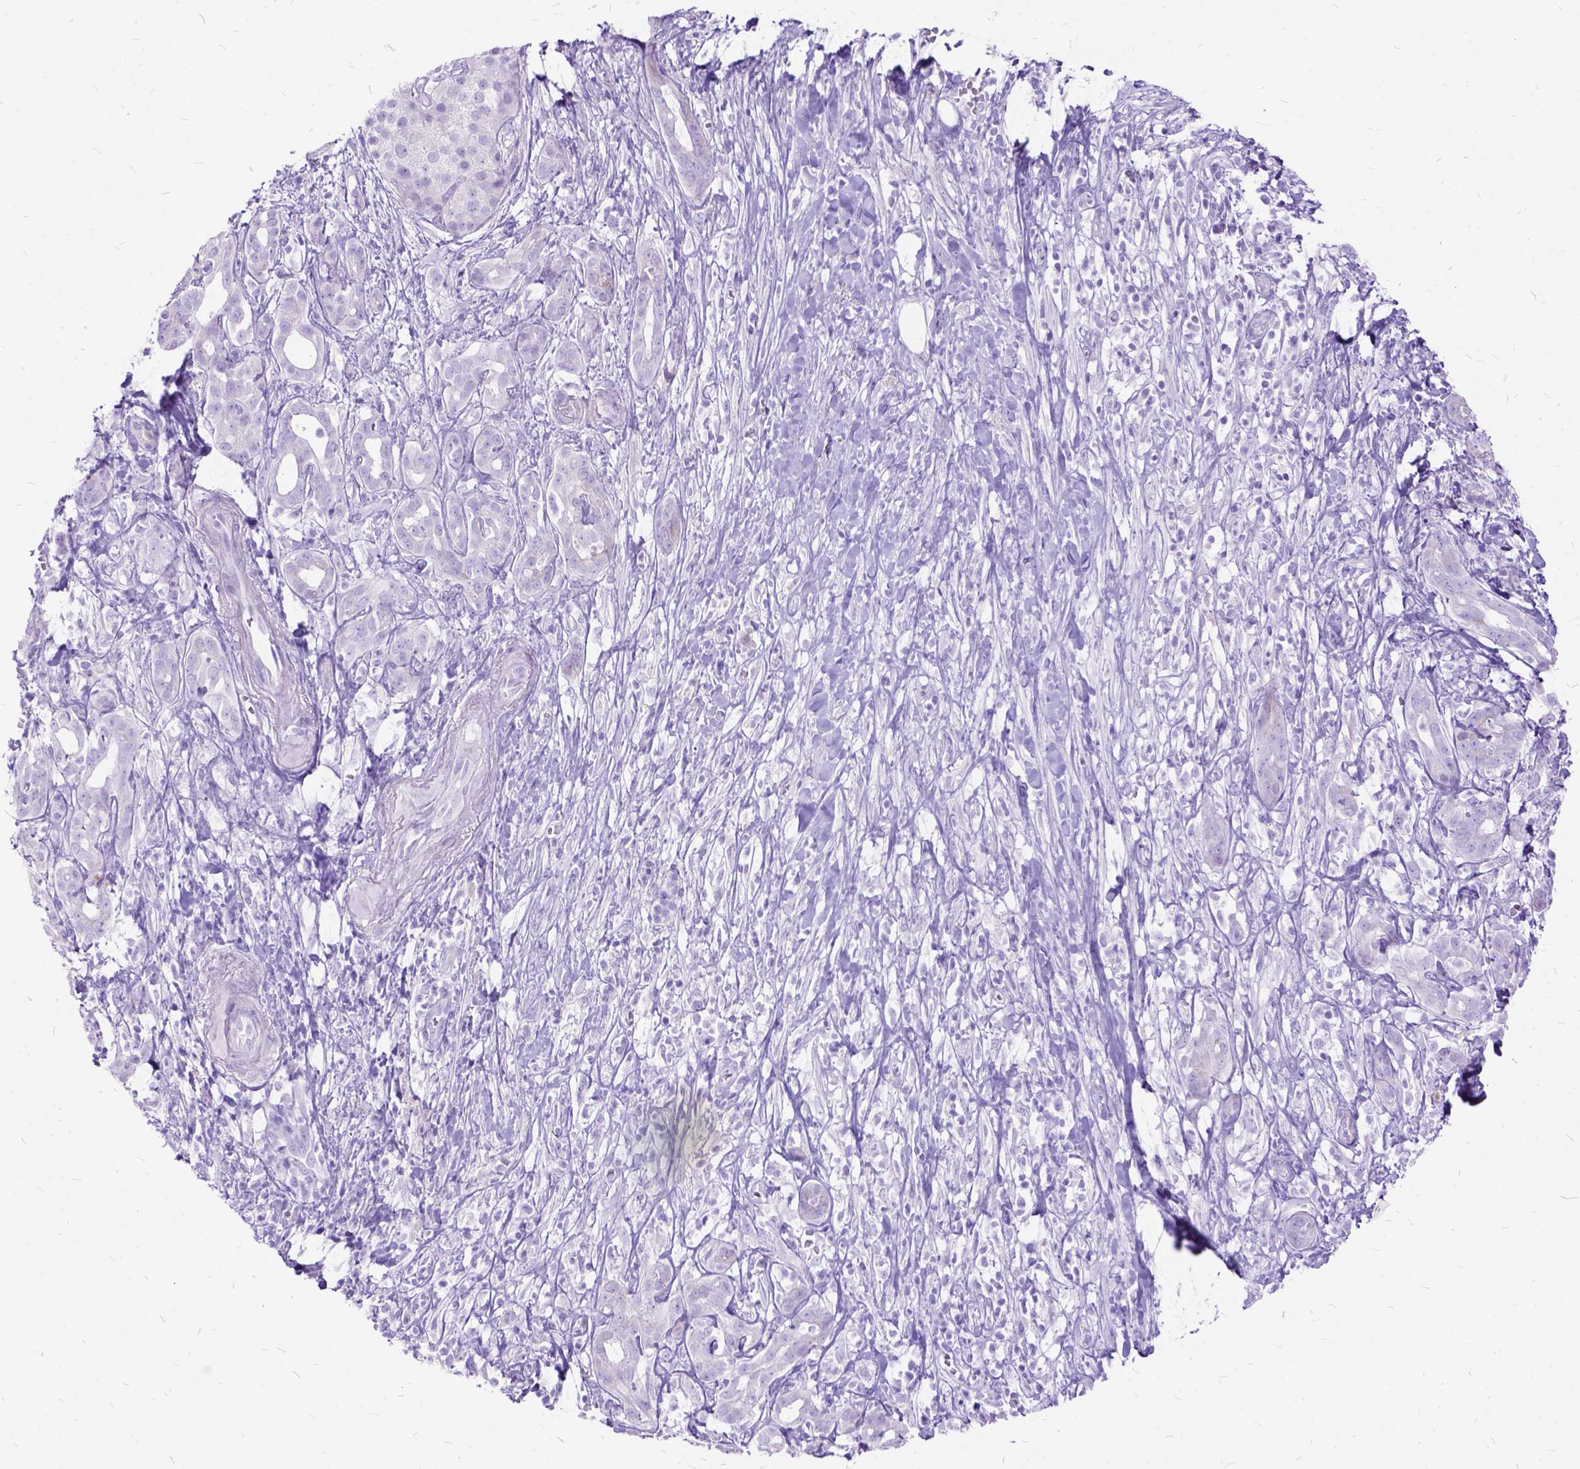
{"staining": {"intensity": "negative", "quantity": "none", "location": "none"}, "tissue": "pancreatic cancer", "cell_type": "Tumor cells", "image_type": "cancer", "snomed": [{"axis": "morphology", "description": "Adenocarcinoma, NOS"}, {"axis": "topography", "description": "Pancreas"}], "caption": "IHC of pancreatic cancer shows no positivity in tumor cells.", "gene": "DNAH2", "patient": {"sex": "male", "age": 61}}